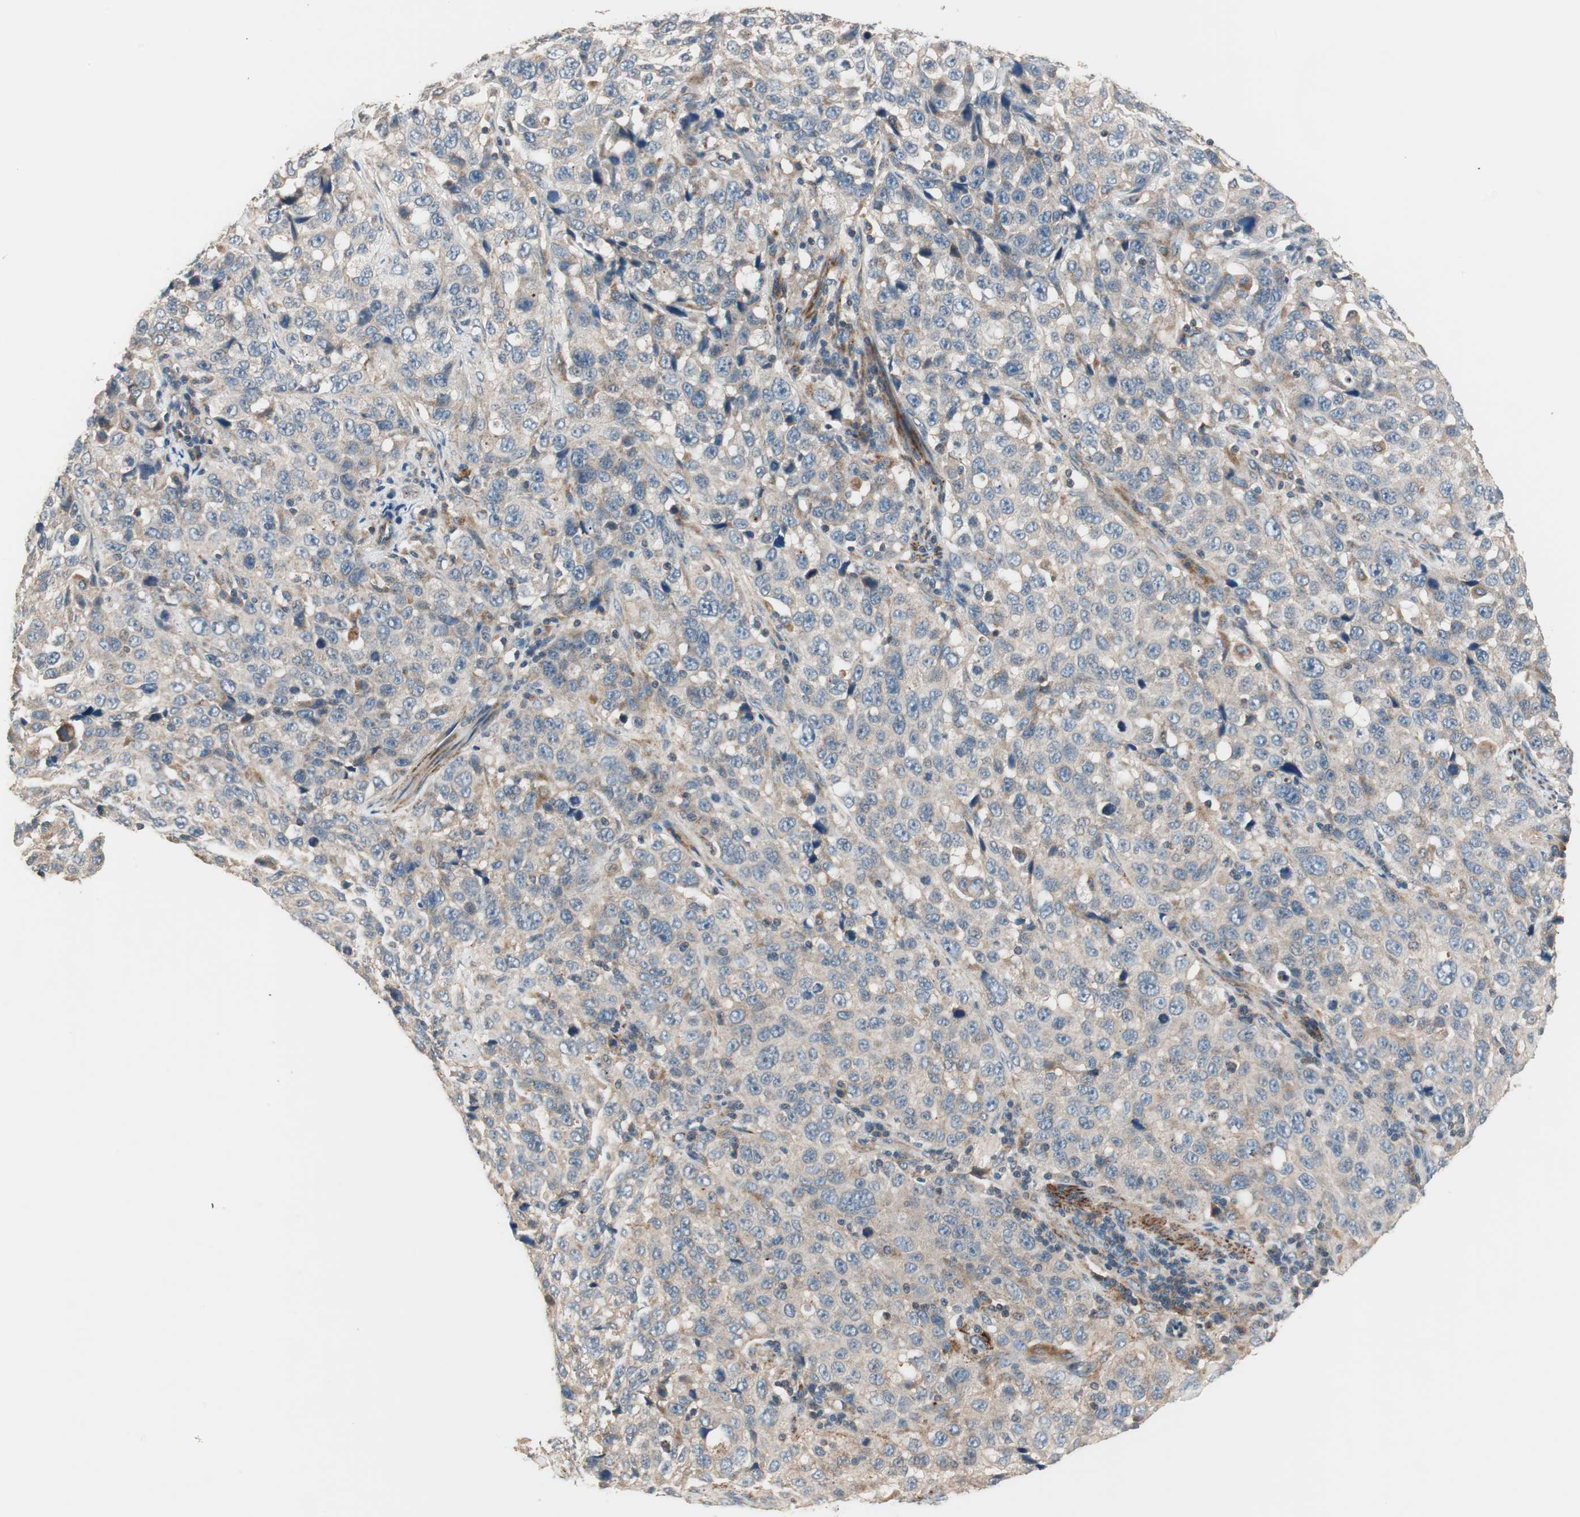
{"staining": {"intensity": "weak", "quantity": ">75%", "location": "cytoplasmic/membranous"}, "tissue": "stomach cancer", "cell_type": "Tumor cells", "image_type": "cancer", "snomed": [{"axis": "morphology", "description": "Normal tissue, NOS"}, {"axis": "morphology", "description": "Adenocarcinoma, NOS"}, {"axis": "topography", "description": "Stomach"}], "caption": "The micrograph displays immunohistochemical staining of stomach adenocarcinoma. There is weak cytoplasmic/membranous expression is present in about >75% of tumor cells. The staining is performed using DAB brown chromogen to label protein expression. The nuclei are counter-stained blue using hematoxylin.", "gene": "HPN", "patient": {"sex": "male", "age": 48}}